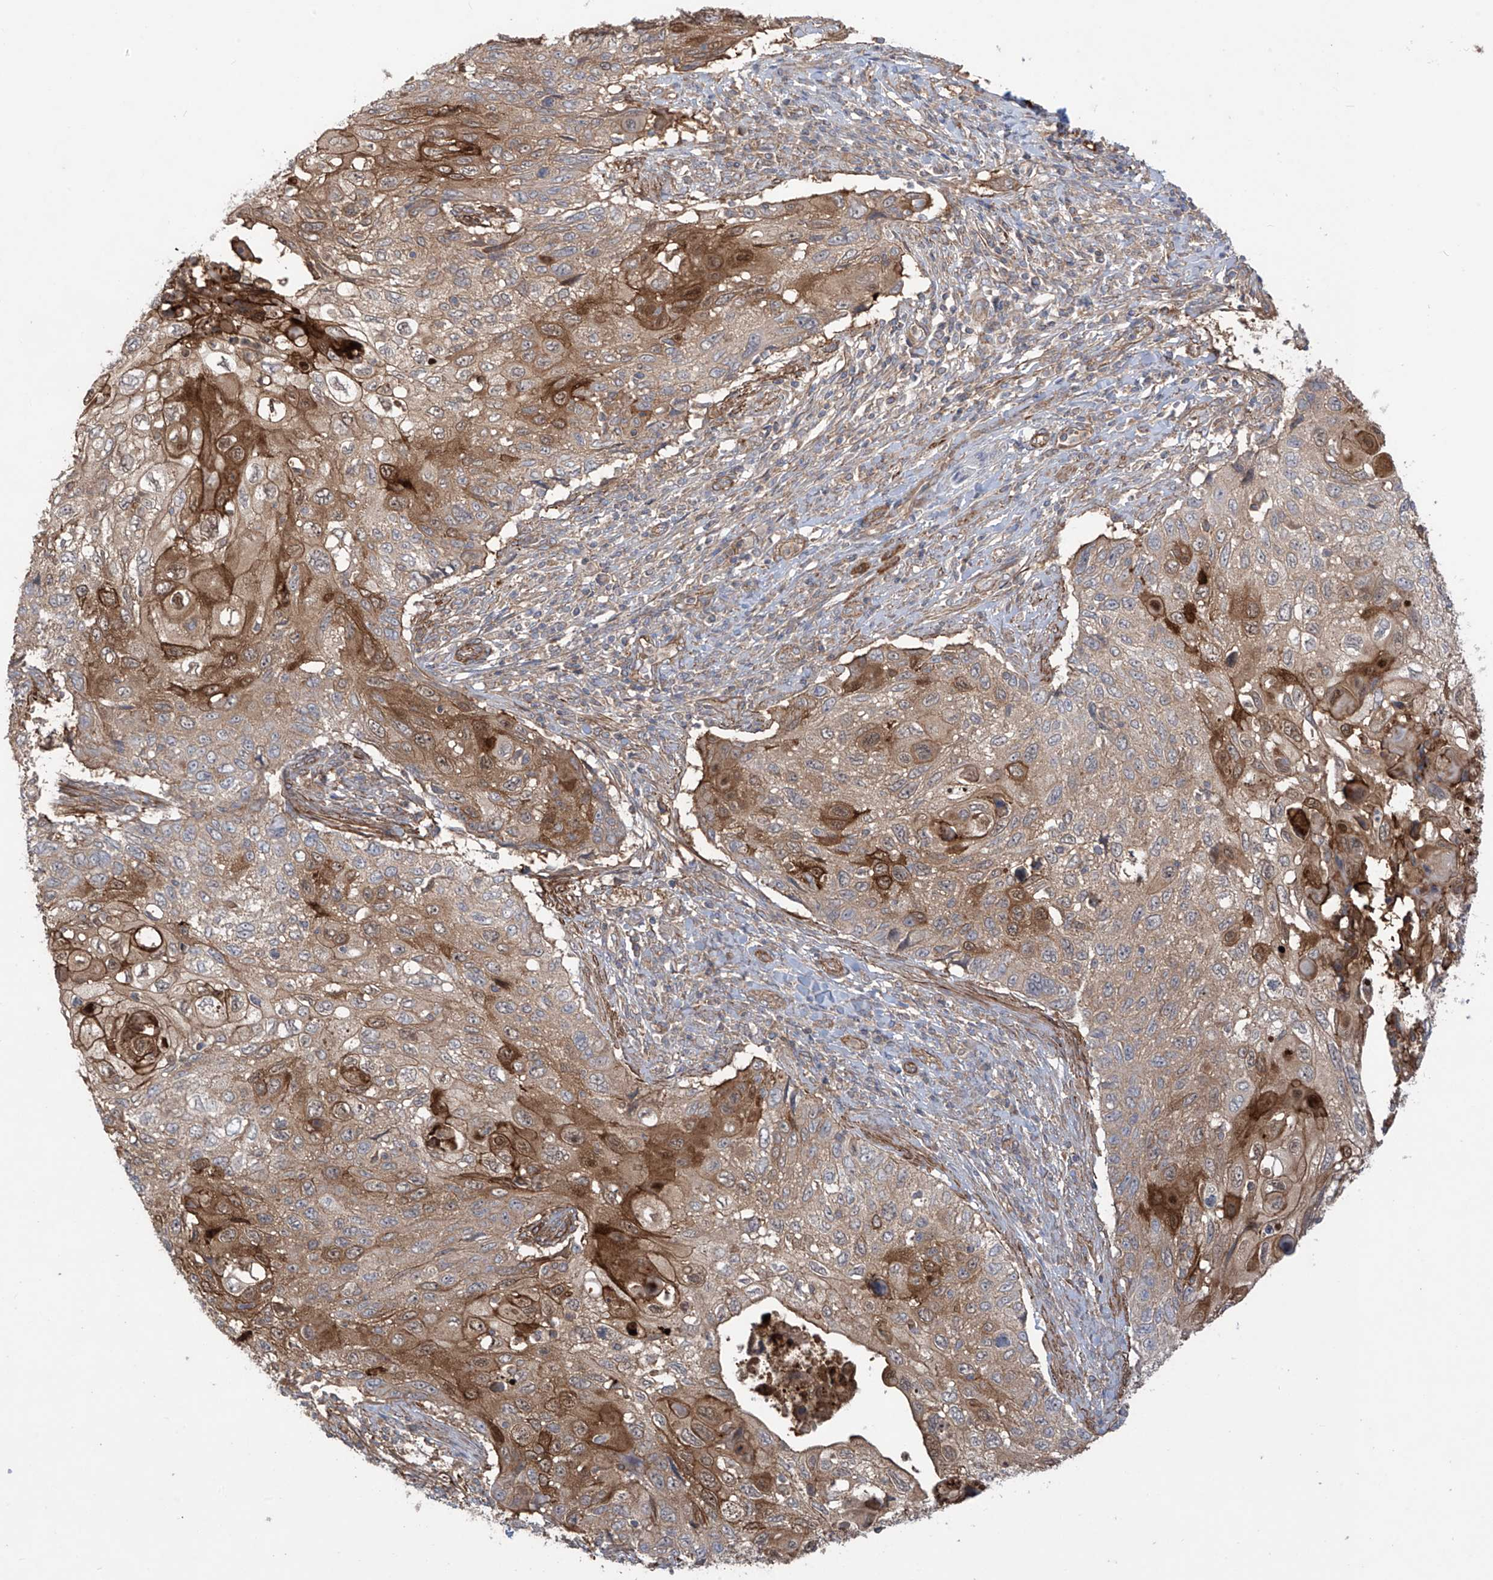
{"staining": {"intensity": "strong", "quantity": "25%-75%", "location": "cytoplasmic/membranous"}, "tissue": "cervical cancer", "cell_type": "Tumor cells", "image_type": "cancer", "snomed": [{"axis": "morphology", "description": "Squamous cell carcinoma, NOS"}, {"axis": "topography", "description": "Cervix"}], "caption": "There is high levels of strong cytoplasmic/membranous positivity in tumor cells of cervical cancer, as demonstrated by immunohistochemical staining (brown color).", "gene": "TRMU", "patient": {"sex": "female", "age": 70}}